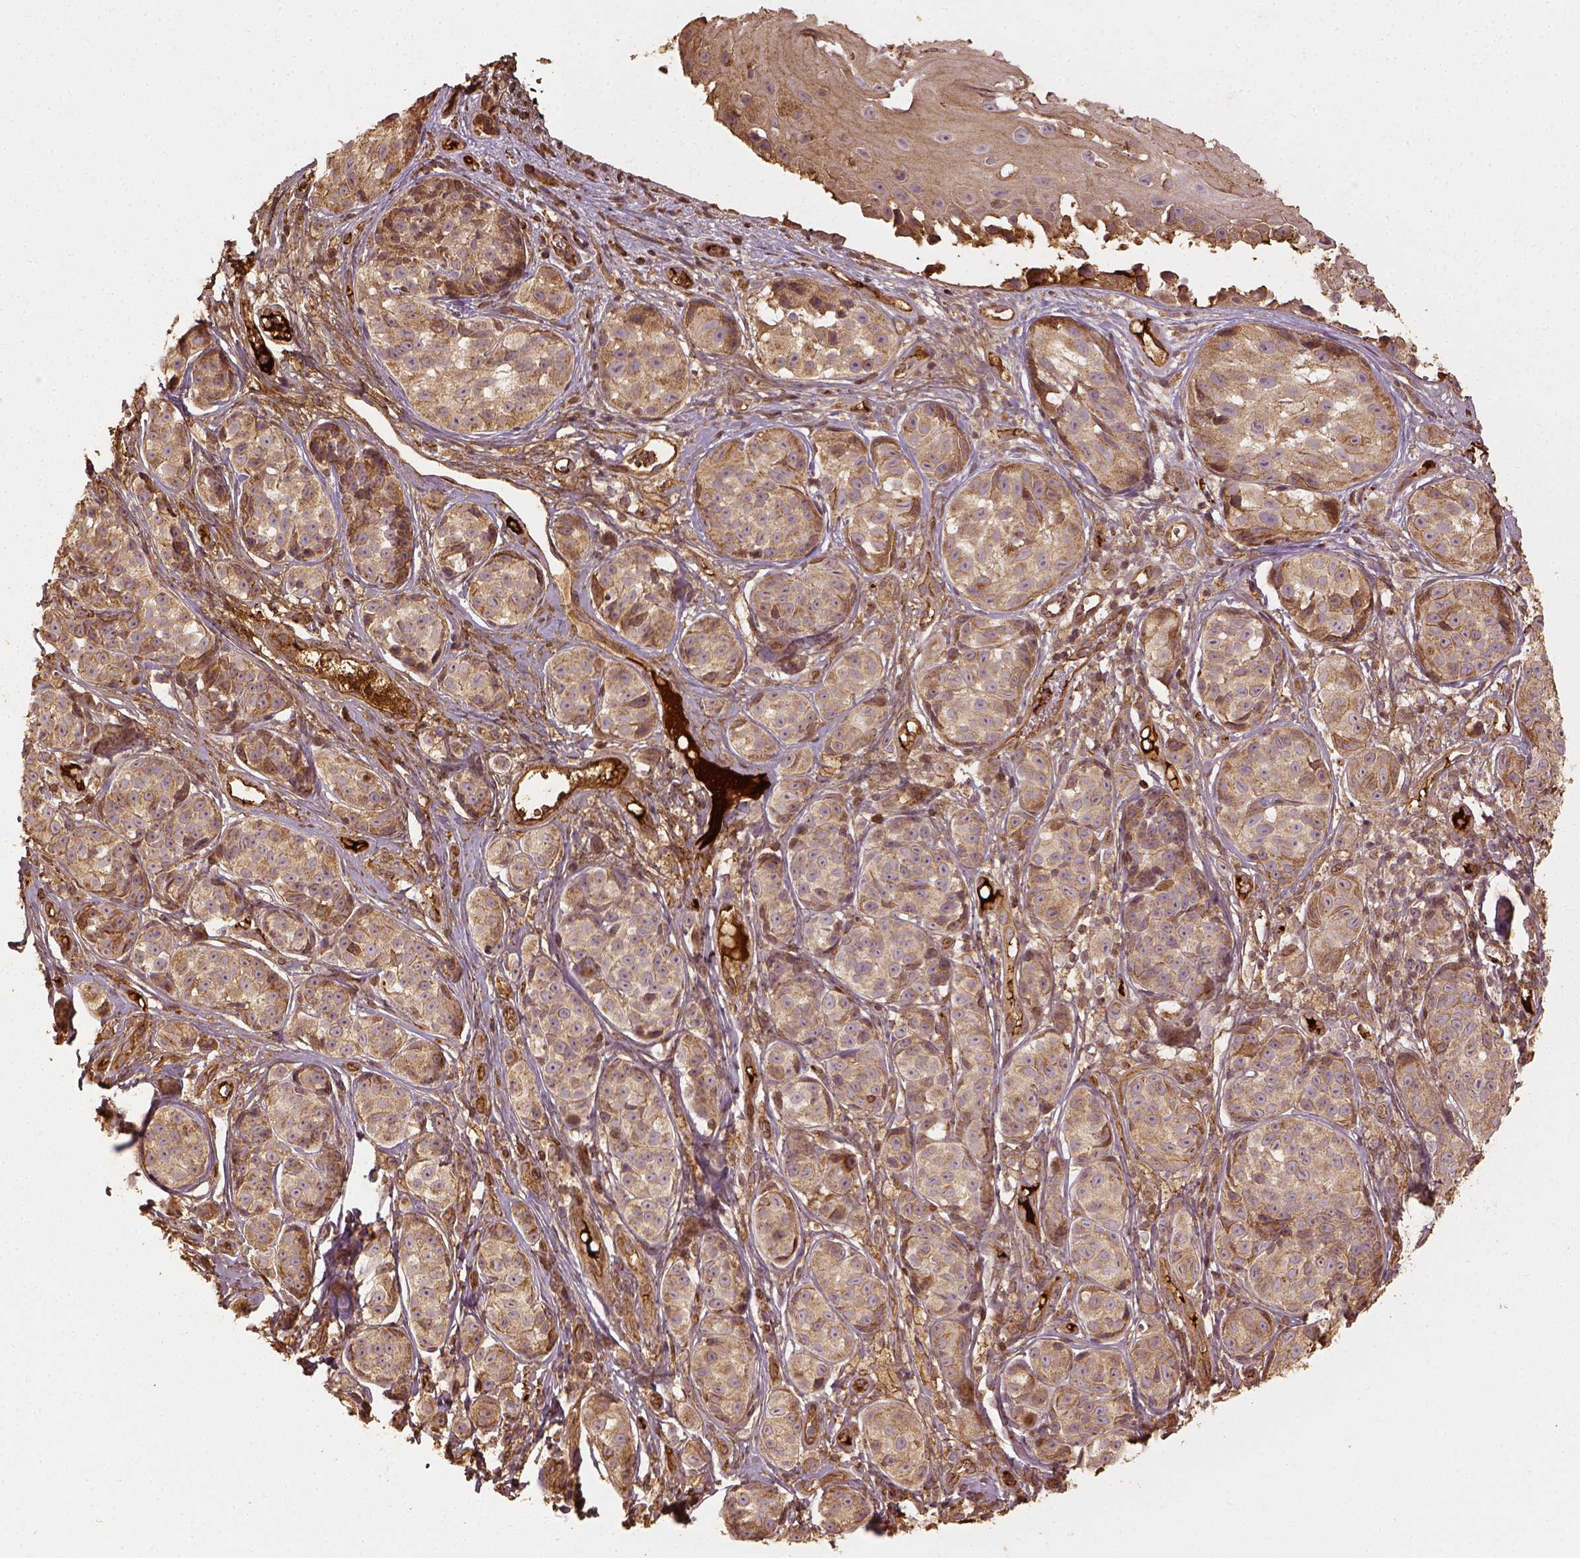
{"staining": {"intensity": "weak", "quantity": ">75%", "location": "cytoplasmic/membranous"}, "tissue": "melanoma", "cell_type": "Tumor cells", "image_type": "cancer", "snomed": [{"axis": "morphology", "description": "Malignant melanoma, NOS"}, {"axis": "topography", "description": "Skin"}], "caption": "Brown immunohistochemical staining in malignant melanoma displays weak cytoplasmic/membranous staining in about >75% of tumor cells.", "gene": "VEGFA", "patient": {"sex": "male", "age": 48}}